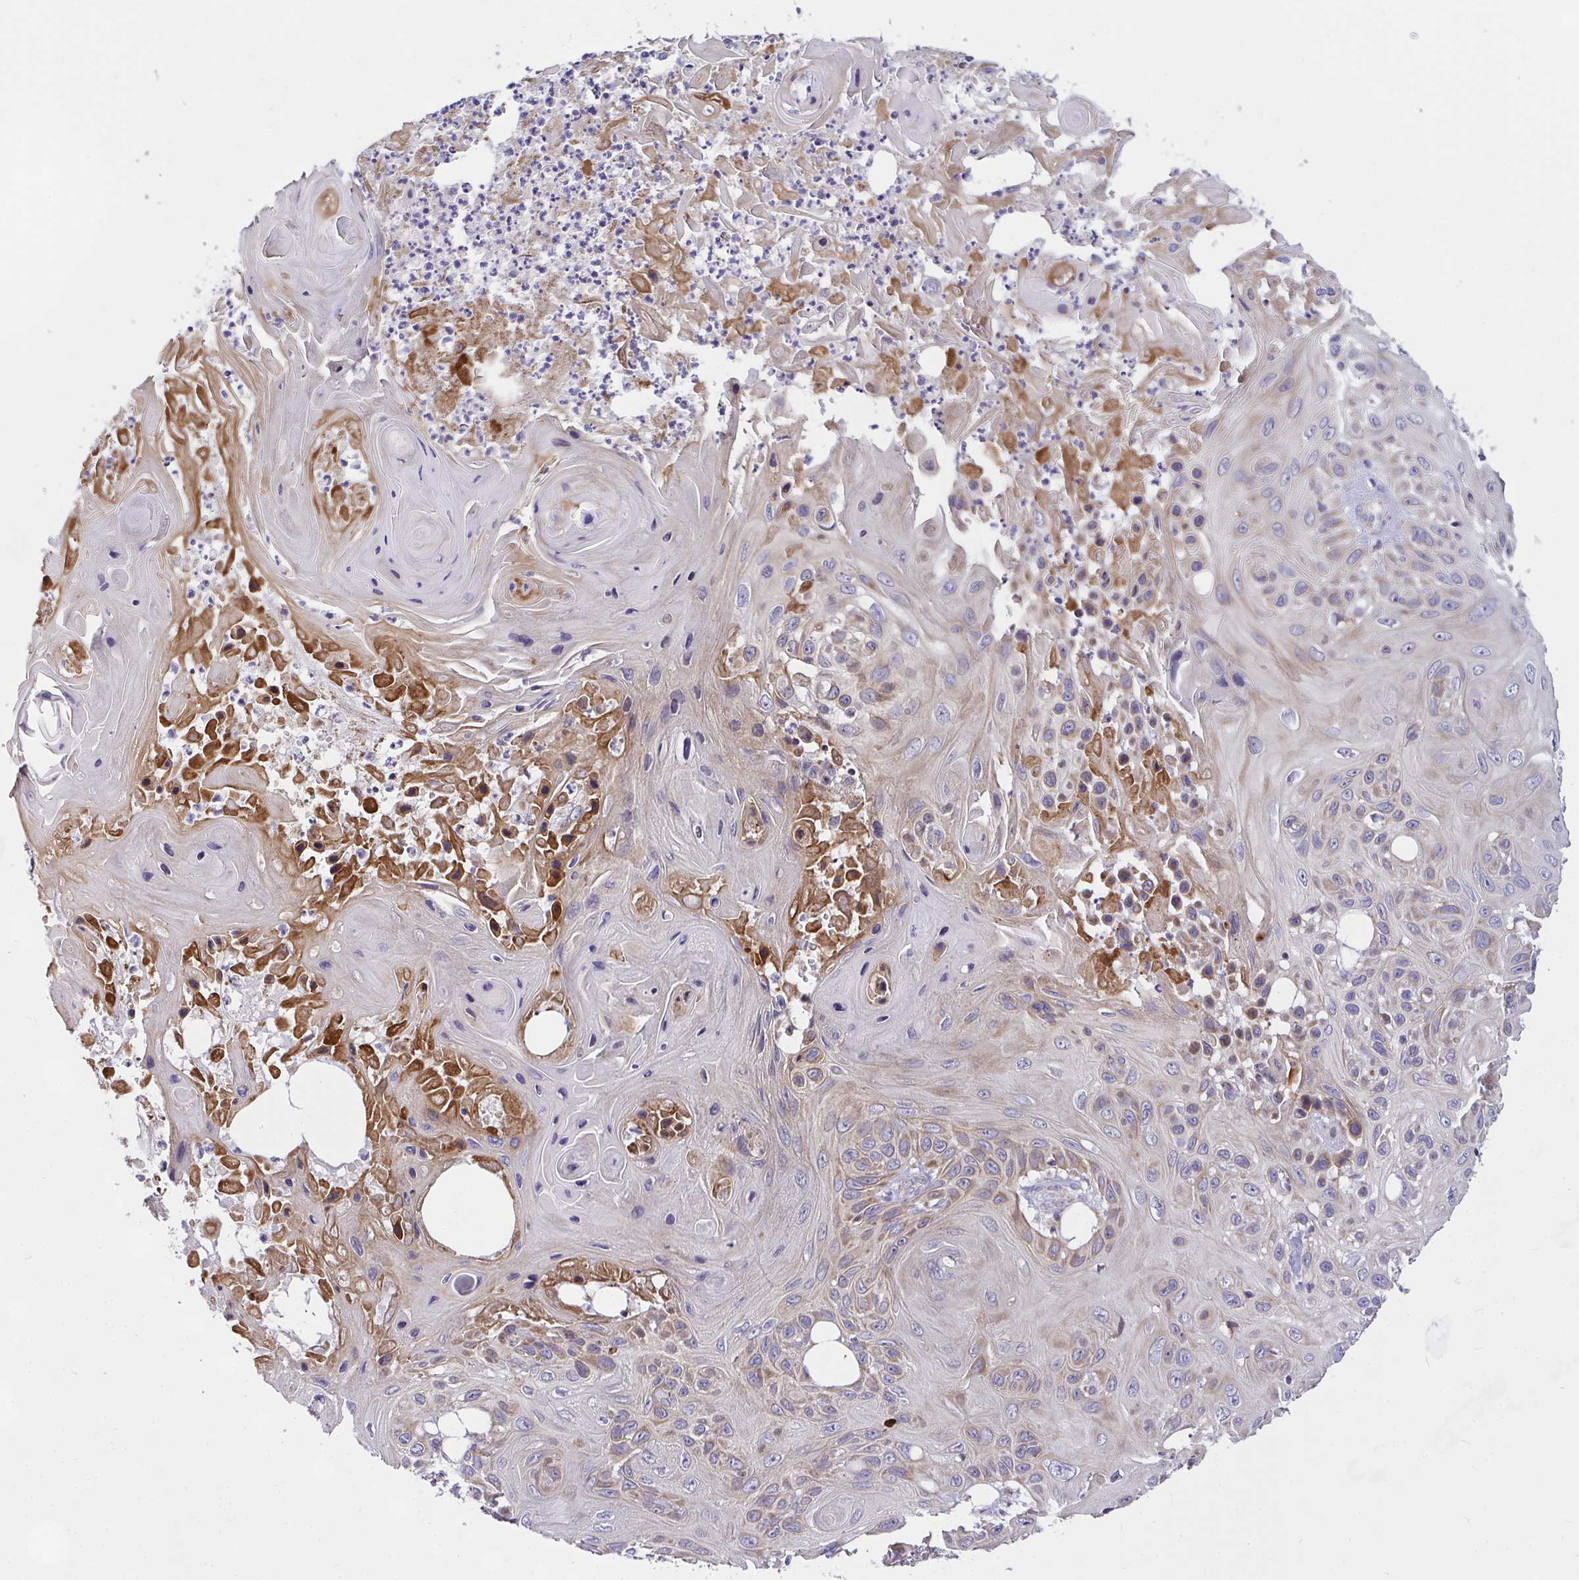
{"staining": {"intensity": "weak", "quantity": "25%-75%", "location": "cytoplasmic/membranous"}, "tissue": "skin cancer", "cell_type": "Tumor cells", "image_type": "cancer", "snomed": [{"axis": "morphology", "description": "Squamous cell carcinoma, NOS"}, {"axis": "topography", "description": "Skin"}], "caption": "Squamous cell carcinoma (skin) stained with a protein marker demonstrates weak staining in tumor cells.", "gene": "CEP63", "patient": {"sex": "male", "age": 82}}